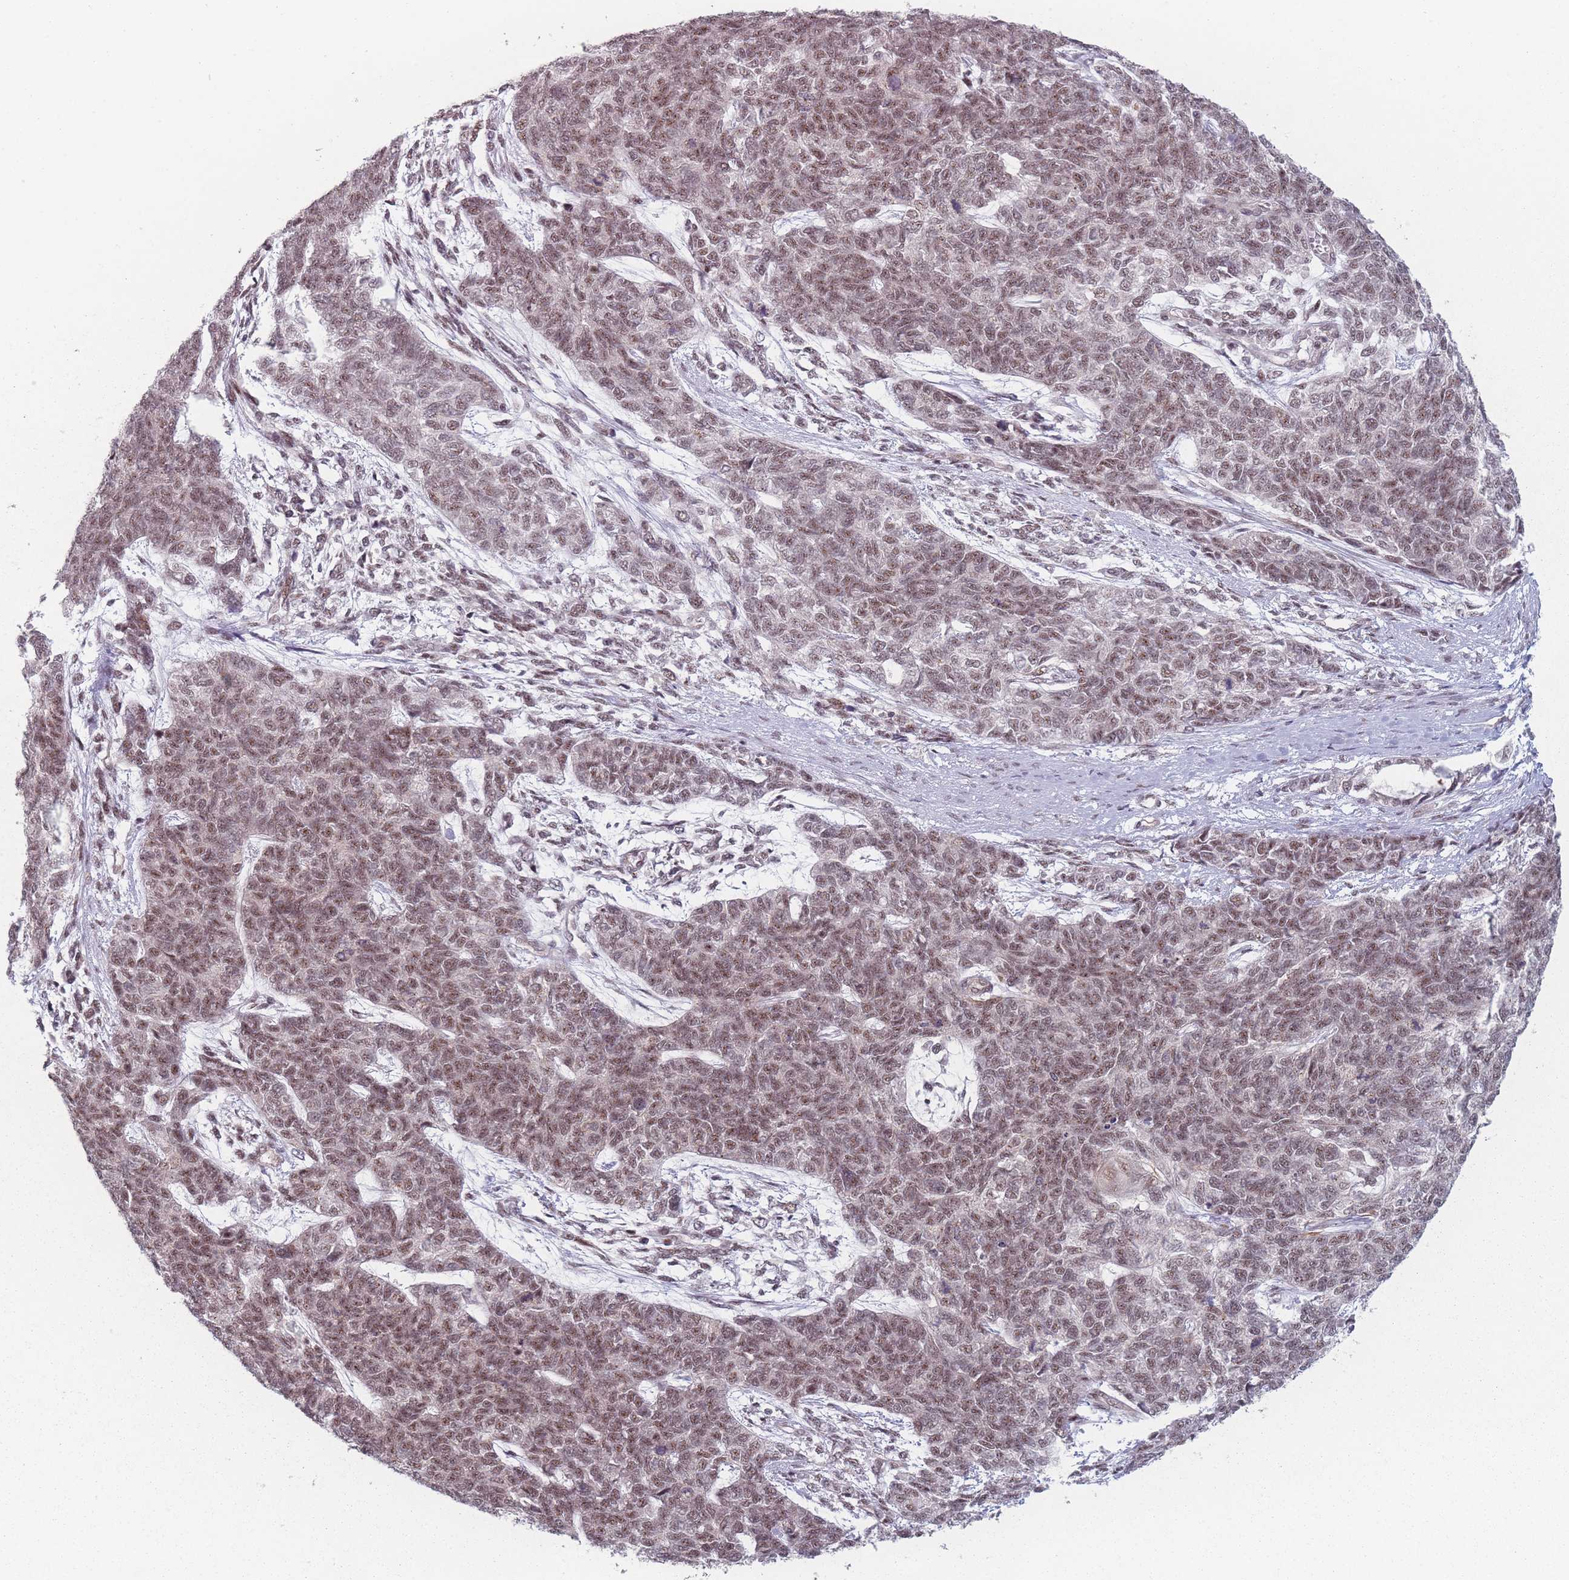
{"staining": {"intensity": "moderate", "quantity": ">75%", "location": "nuclear"}, "tissue": "cervical cancer", "cell_type": "Tumor cells", "image_type": "cancer", "snomed": [{"axis": "morphology", "description": "Squamous cell carcinoma, NOS"}, {"axis": "topography", "description": "Cervix"}], "caption": "Moderate nuclear protein staining is identified in about >75% of tumor cells in cervical cancer.", "gene": "ZC3H14", "patient": {"sex": "female", "age": 63}}